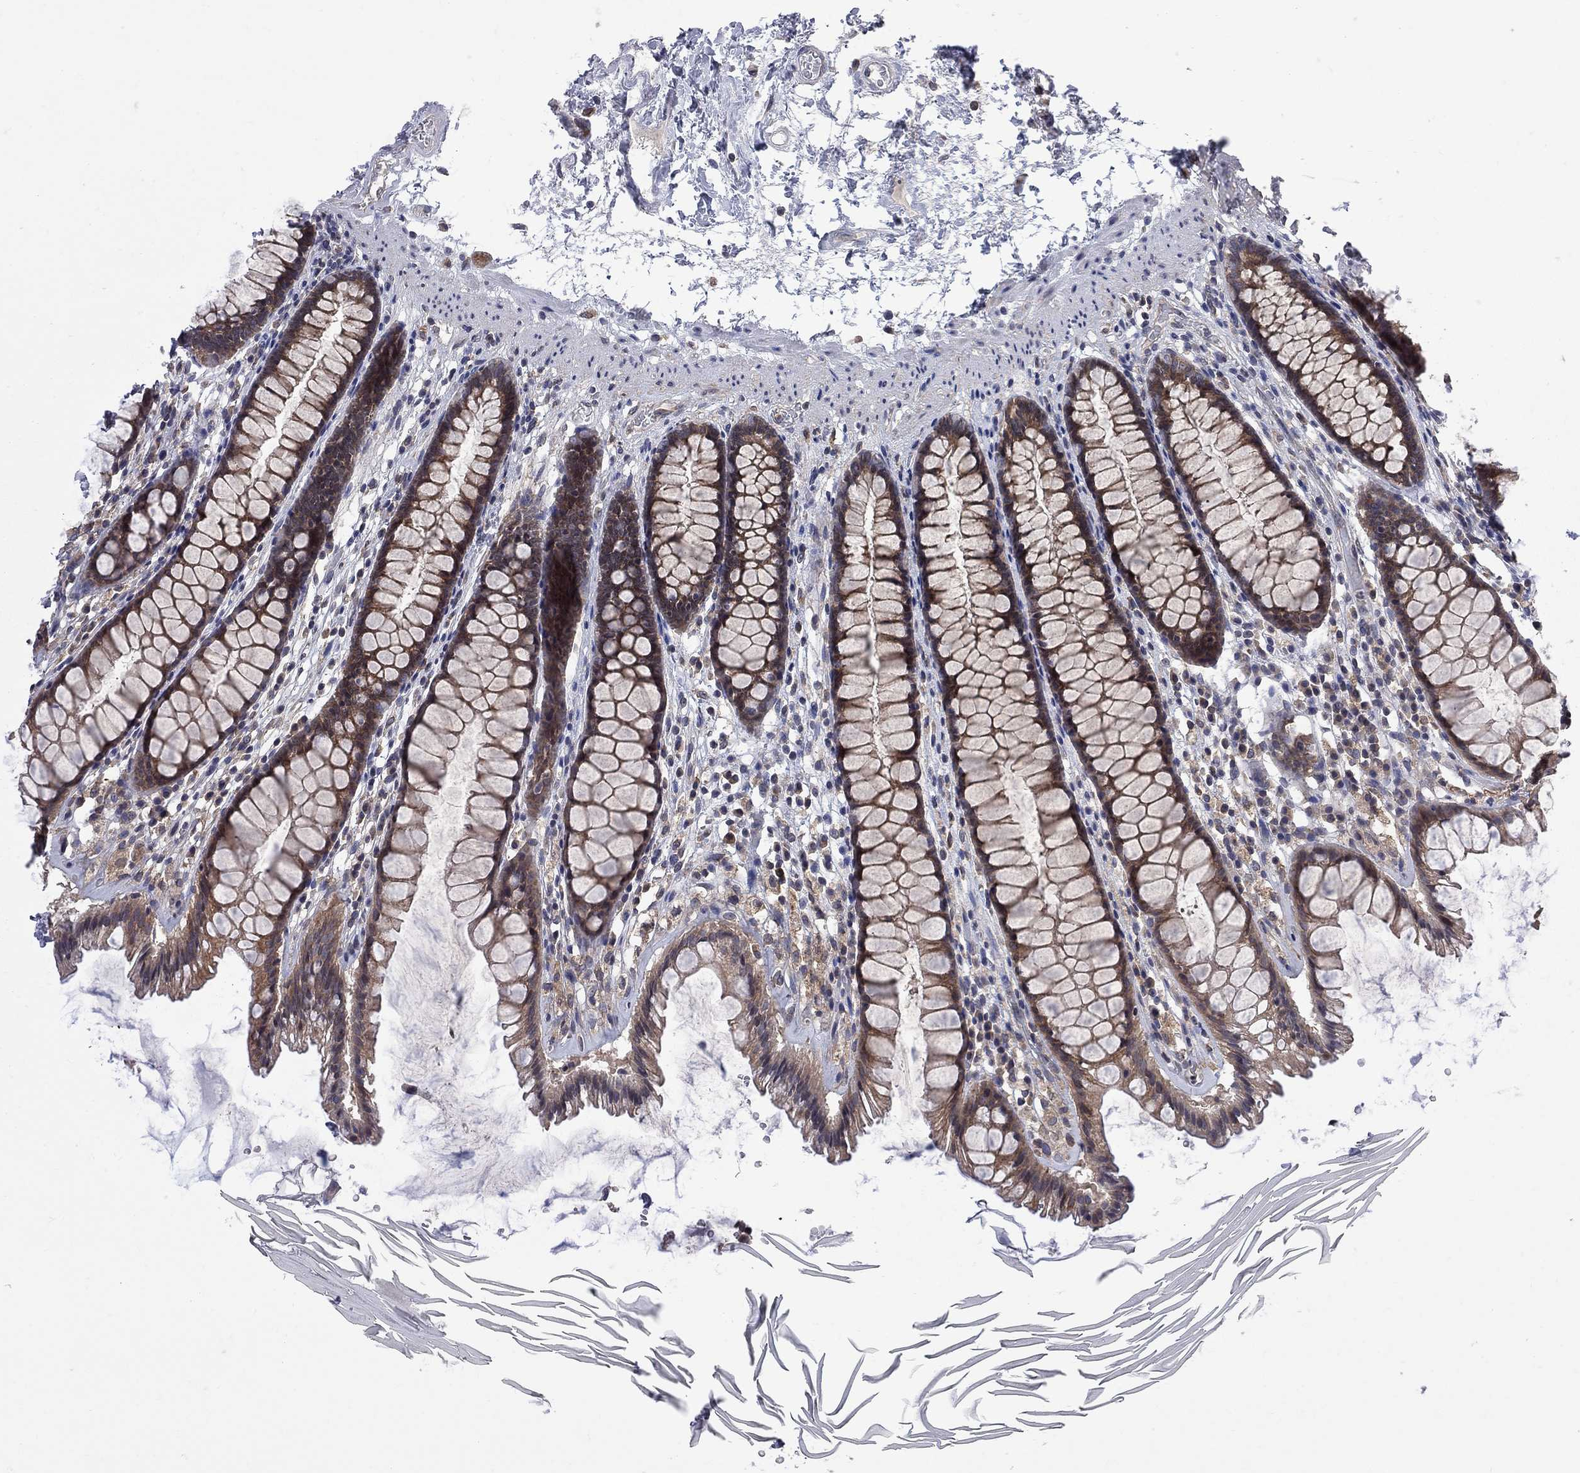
{"staining": {"intensity": "strong", "quantity": "25%-75%", "location": "cytoplasmic/membranous"}, "tissue": "rectum", "cell_type": "Glandular cells", "image_type": "normal", "snomed": [{"axis": "morphology", "description": "Normal tissue, NOS"}, {"axis": "topography", "description": "Rectum"}], "caption": "Brown immunohistochemical staining in benign human rectum shows strong cytoplasmic/membranous positivity in about 25%-75% of glandular cells.", "gene": "CNOT11", "patient": {"sex": "male", "age": 72}}